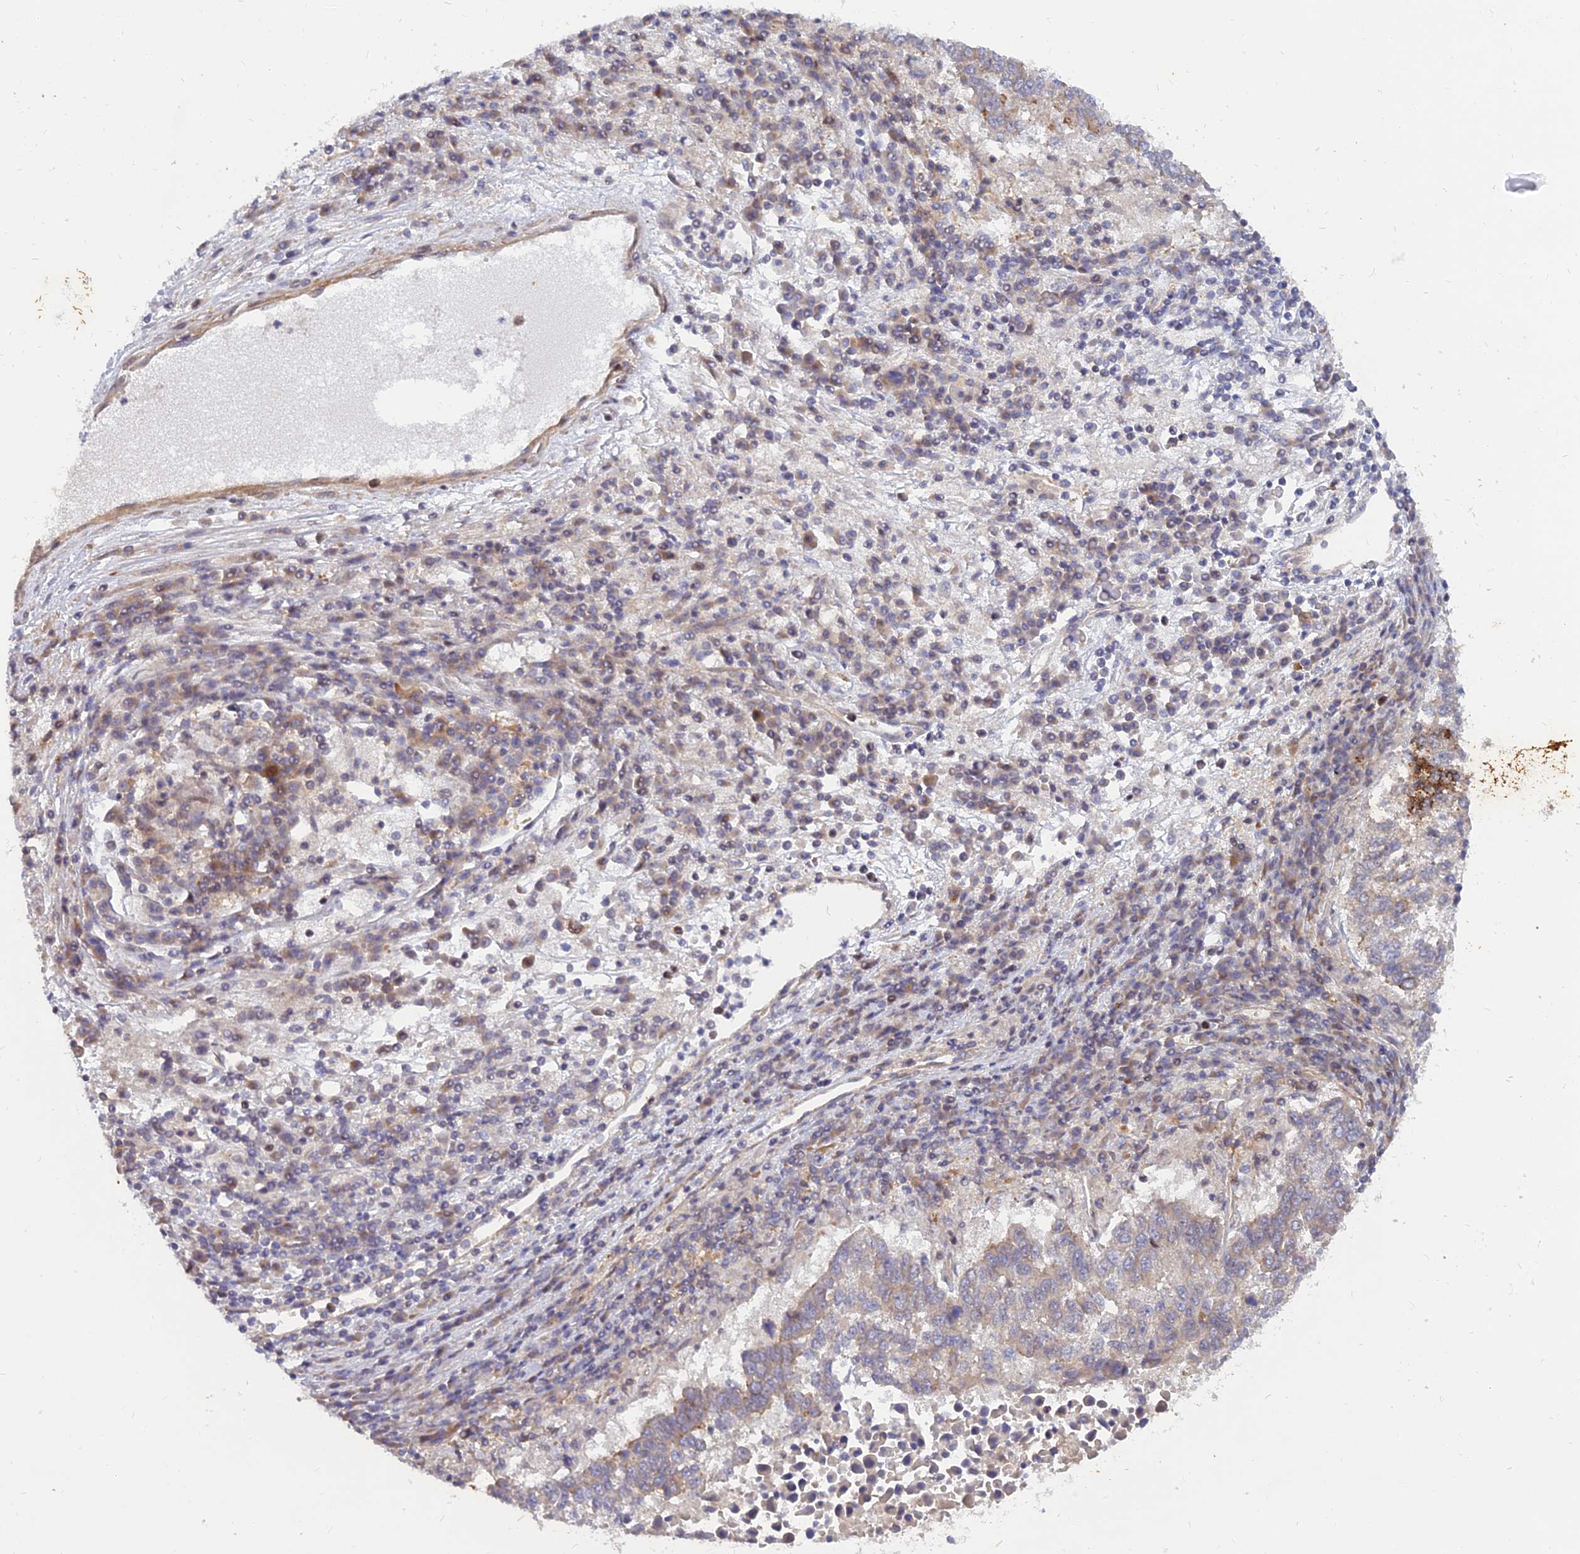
{"staining": {"intensity": "weak", "quantity": "<25%", "location": "cytoplasmic/membranous"}, "tissue": "lung cancer", "cell_type": "Tumor cells", "image_type": "cancer", "snomed": [{"axis": "morphology", "description": "Squamous cell carcinoma, NOS"}, {"axis": "topography", "description": "Lung"}], "caption": "IHC of human lung squamous cell carcinoma shows no staining in tumor cells. (Stains: DAB (3,3'-diaminobenzidine) immunohistochemistry (IHC) with hematoxylin counter stain, Microscopy: brightfield microscopy at high magnification).", "gene": "WDR41", "patient": {"sex": "male", "age": 73}}